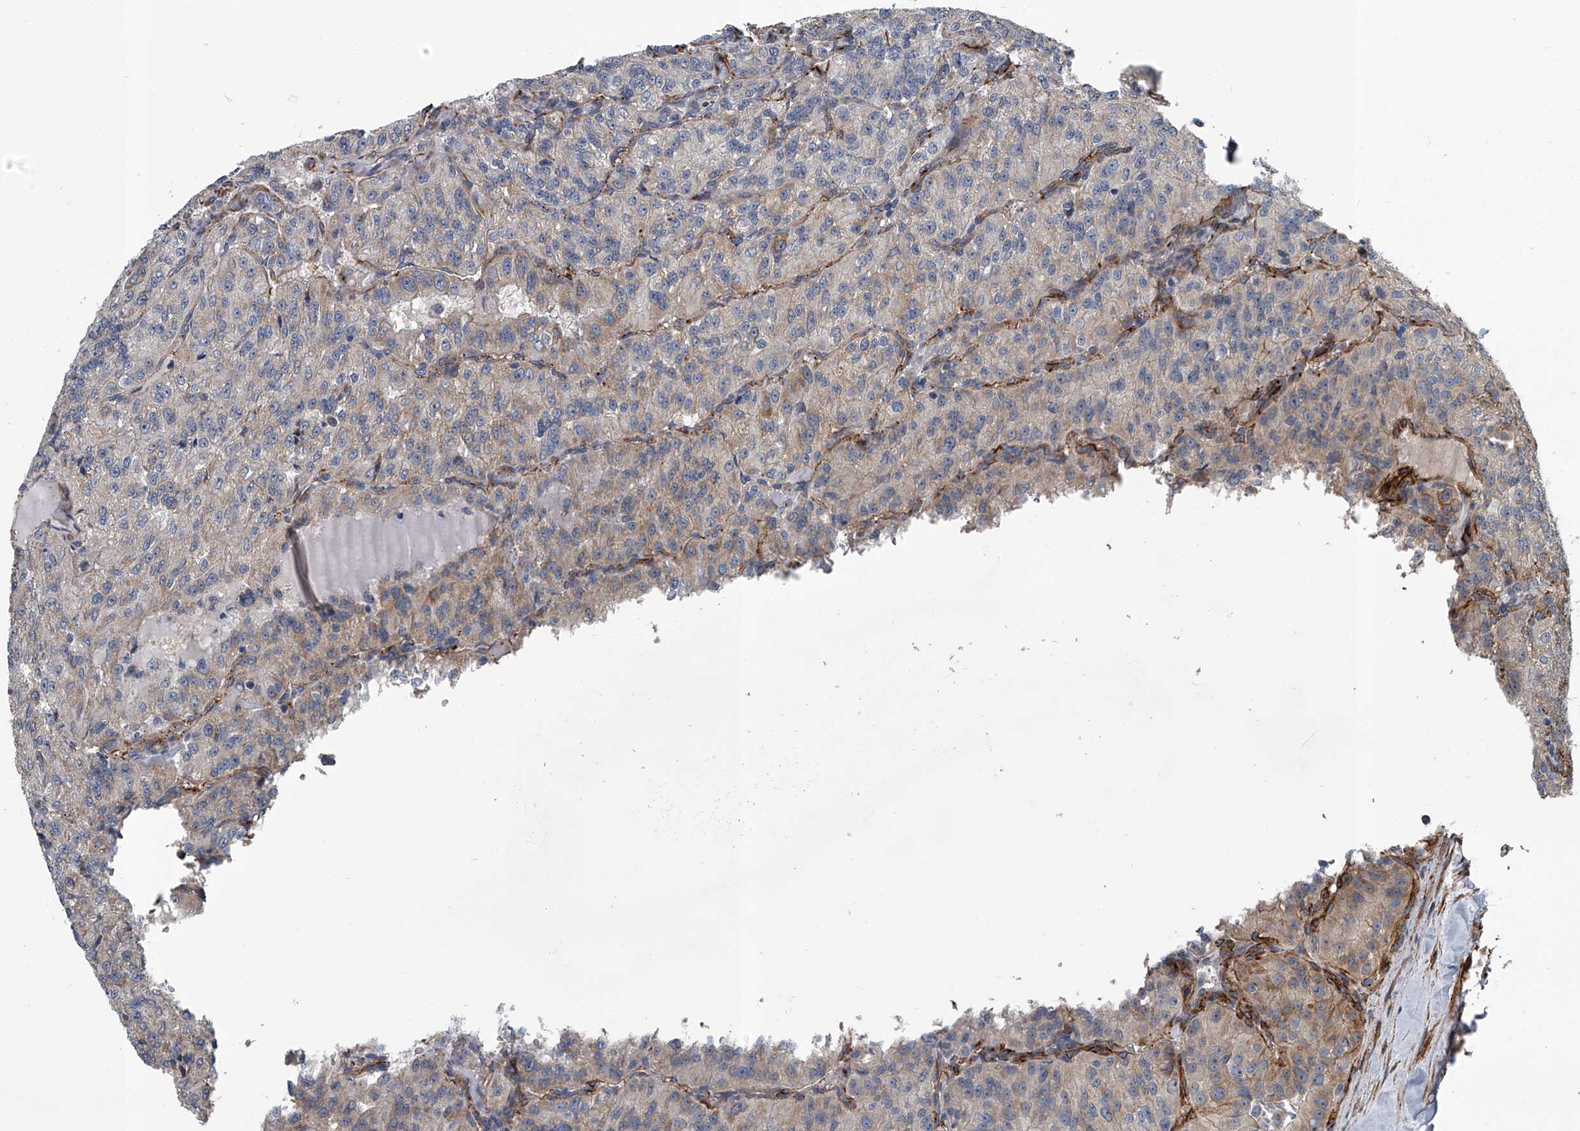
{"staining": {"intensity": "weak", "quantity": "<25%", "location": "cytoplasmic/membranous"}, "tissue": "renal cancer", "cell_type": "Tumor cells", "image_type": "cancer", "snomed": [{"axis": "morphology", "description": "Adenocarcinoma, NOS"}, {"axis": "topography", "description": "Kidney"}], "caption": "High power microscopy micrograph of an IHC image of renal cancer, revealing no significant positivity in tumor cells. (DAB (3,3'-diaminobenzidine) immunohistochemistry with hematoxylin counter stain).", "gene": "LDLRAD2", "patient": {"sex": "female", "age": 63}}